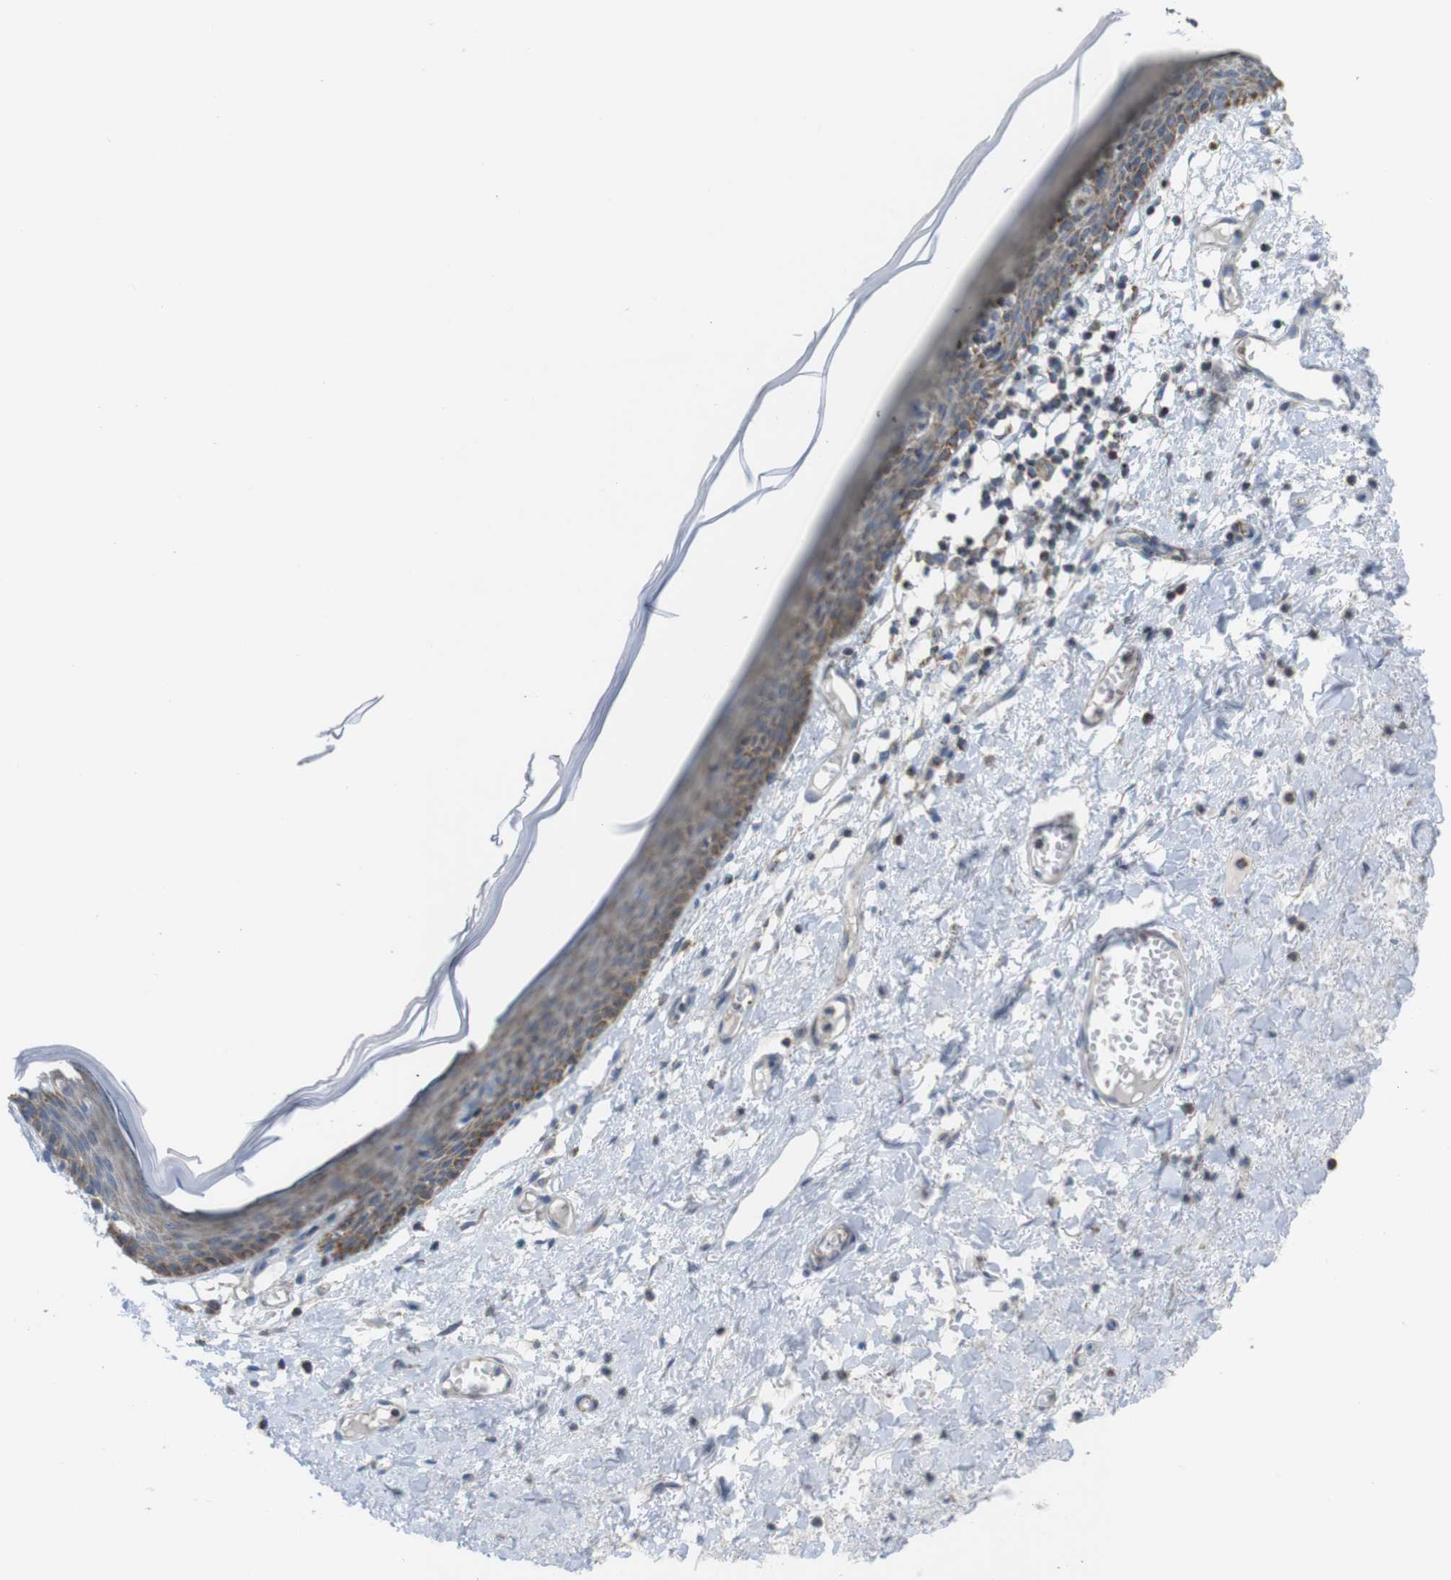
{"staining": {"intensity": "moderate", "quantity": ">75%", "location": "cytoplasmic/membranous"}, "tissue": "skin", "cell_type": "Epidermal cells", "image_type": "normal", "snomed": [{"axis": "morphology", "description": "Normal tissue, NOS"}, {"axis": "topography", "description": "Vulva"}], "caption": "Skin stained with IHC shows moderate cytoplasmic/membranous staining in about >75% of epidermal cells.", "gene": "GRIK1", "patient": {"sex": "female", "age": 54}}